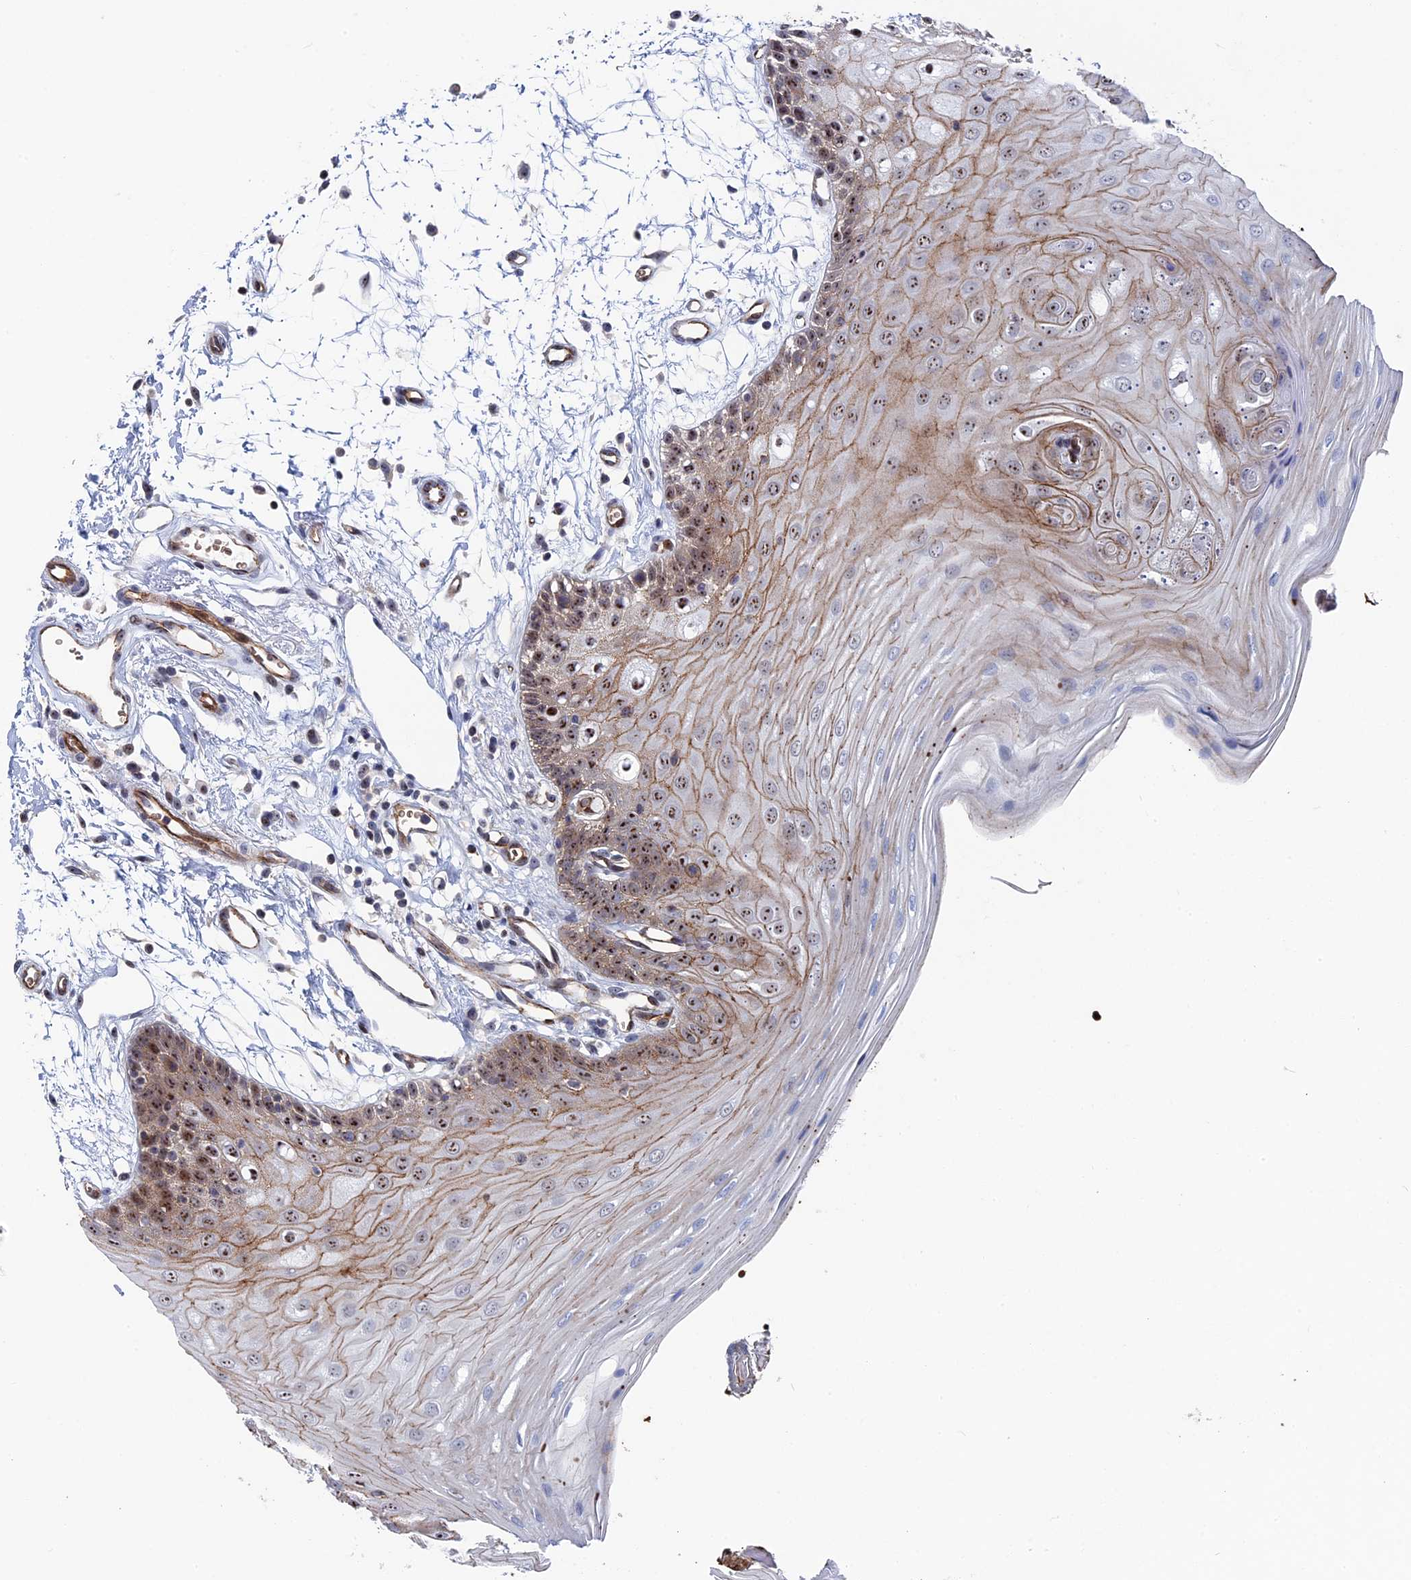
{"staining": {"intensity": "moderate", "quantity": ">75%", "location": "cytoplasmic/membranous,nuclear"}, "tissue": "oral mucosa", "cell_type": "Squamous epithelial cells", "image_type": "normal", "snomed": [{"axis": "morphology", "description": "Normal tissue, NOS"}, {"axis": "topography", "description": "Oral tissue"}, {"axis": "topography", "description": "Tounge, NOS"}], "caption": "The immunohistochemical stain highlights moderate cytoplasmic/membranous,nuclear positivity in squamous epithelial cells of normal oral mucosa.", "gene": "EXOSC9", "patient": {"sex": "female", "age": 73}}